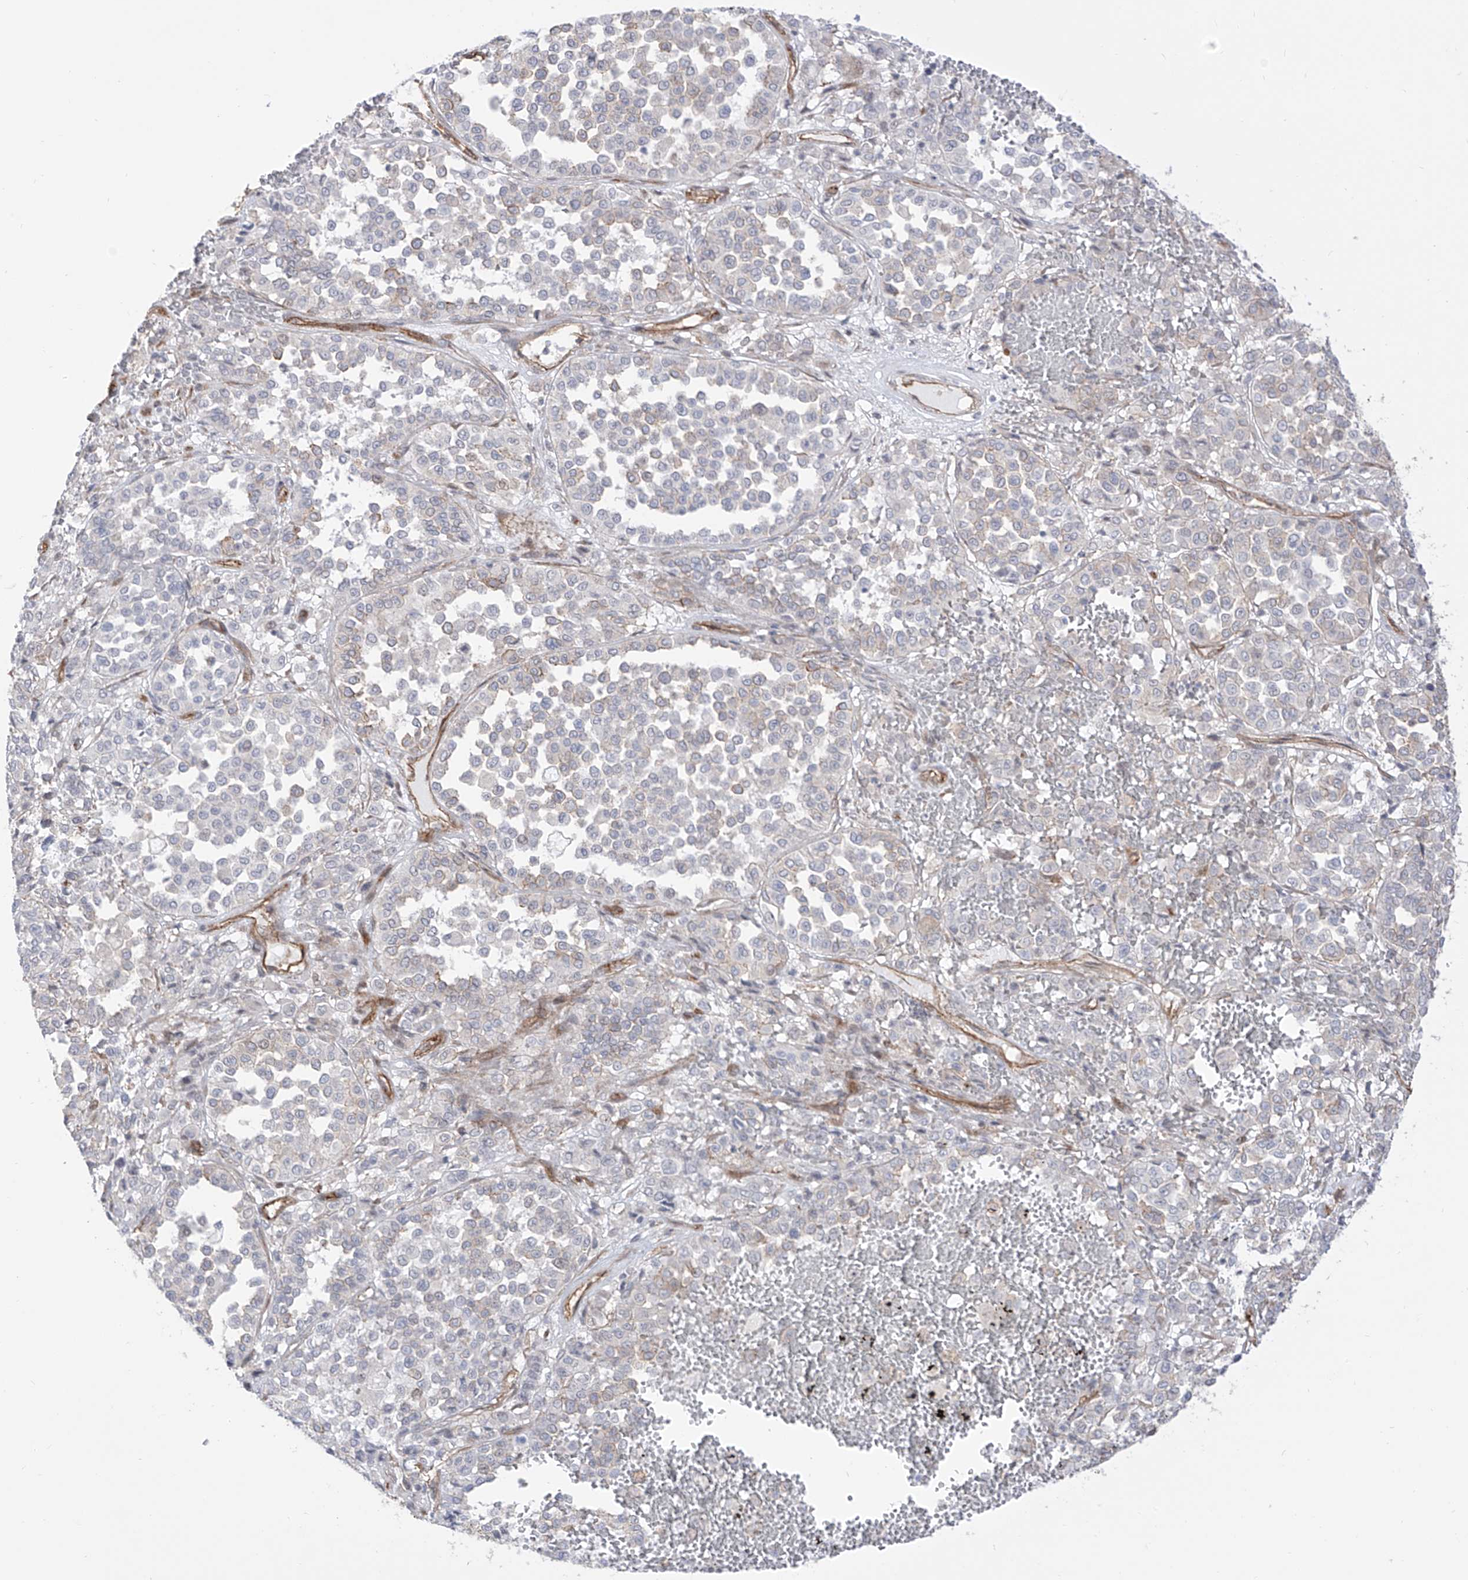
{"staining": {"intensity": "negative", "quantity": "none", "location": "none"}, "tissue": "melanoma", "cell_type": "Tumor cells", "image_type": "cancer", "snomed": [{"axis": "morphology", "description": "Malignant melanoma, Metastatic site"}, {"axis": "topography", "description": "Pancreas"}], "caption": "Tumor cells are negative for brown protein staining in melanoma. (DAB IHC, high magnification).", "gene": "ZNF180", "patient": {"sex": "female", "age": 30}}